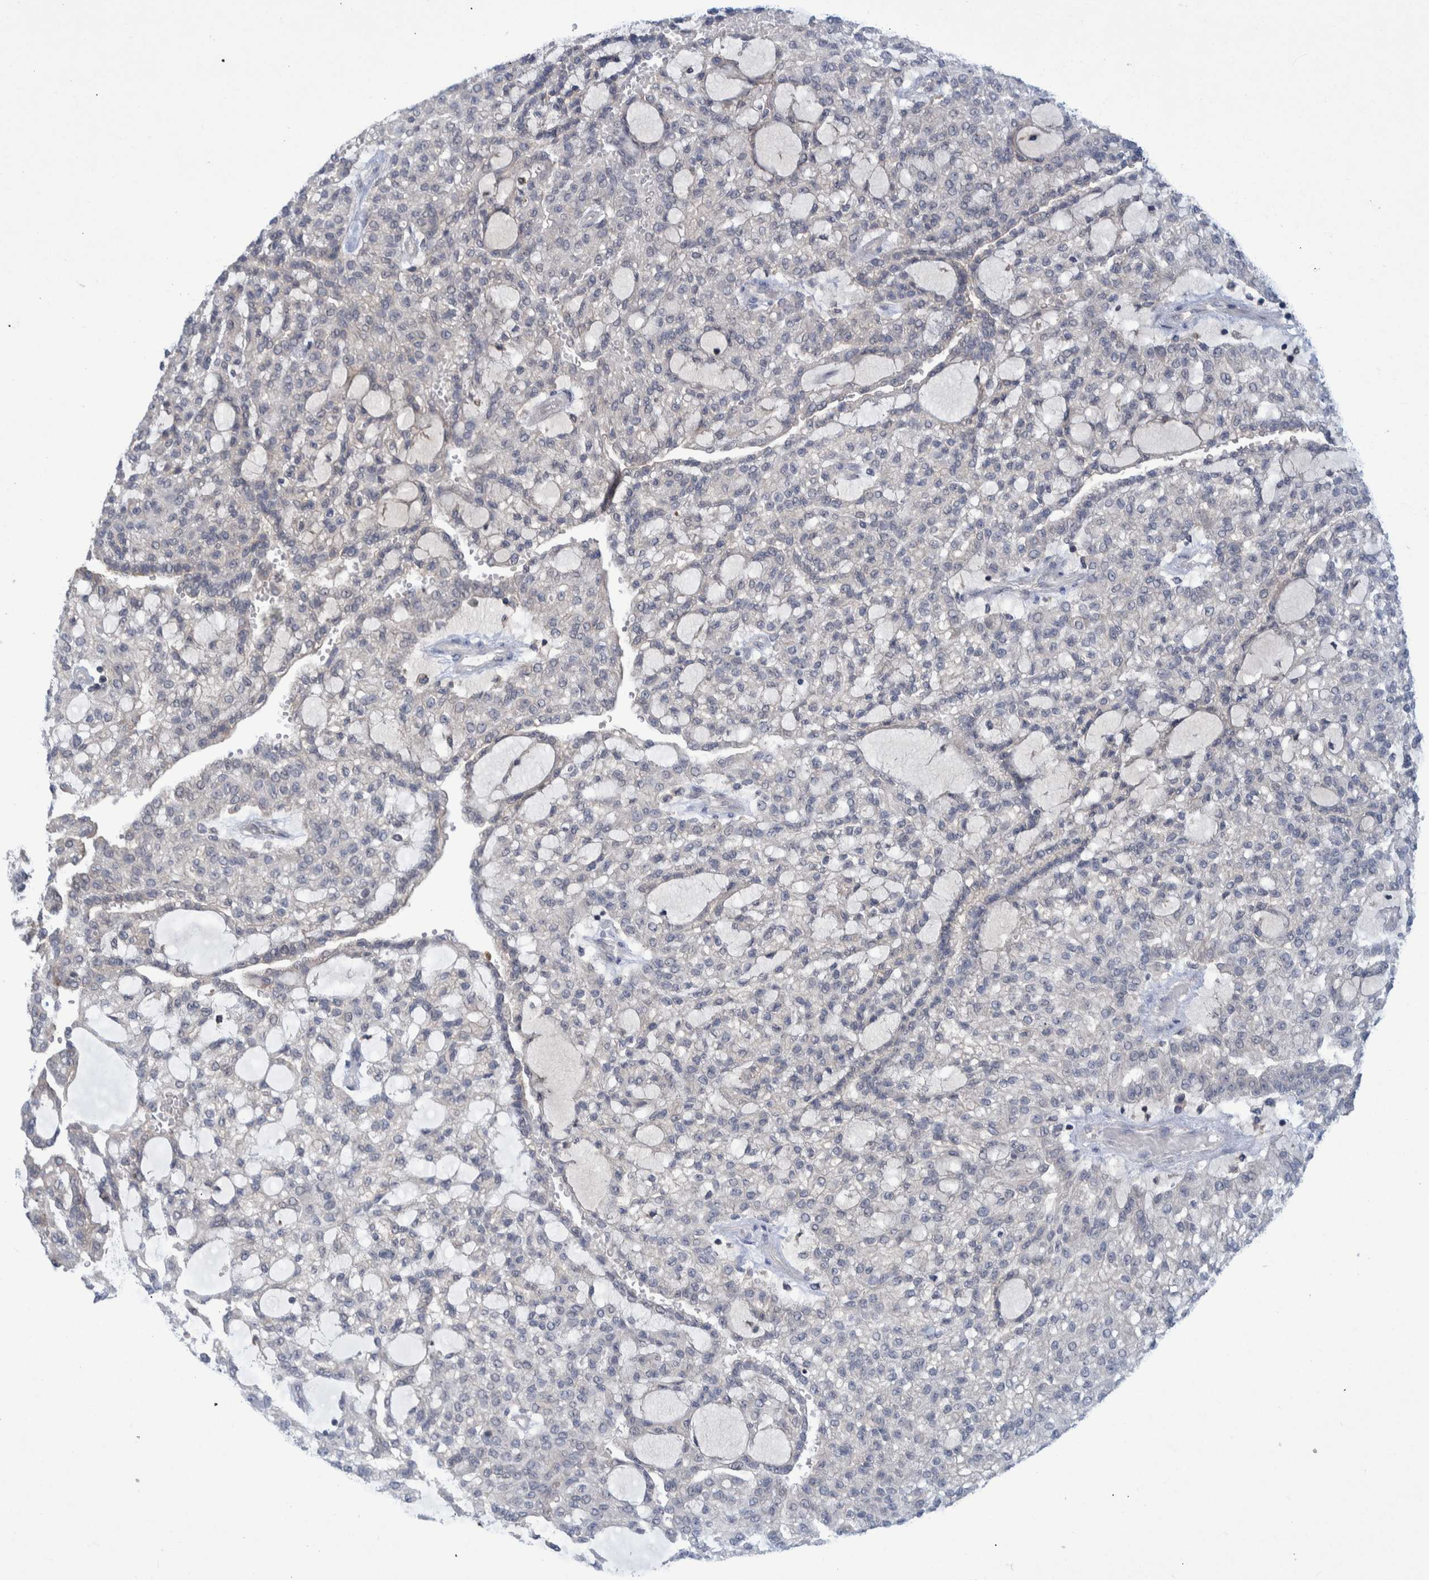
{"staining": {"intensity": "negative", "quantity": "none", "location": "none"}, "tissue": "renal cancer", "cell_type": "Tumor cells", "image_type": "cancer", "snomed": [{"axis": "morphology", "description": "Adenocarcinoma, NOS"}, {"axis": "topography", "description": "Kidney"}], "caption": "The histopathology image shows no significant staining in tumor cells of renal cancer (adenocarcinoma). (Brightfield microscopy of DAB IHC at high magnification).", "gene": "PCYT2", "patient": {"sex": "male", "age": 63}}